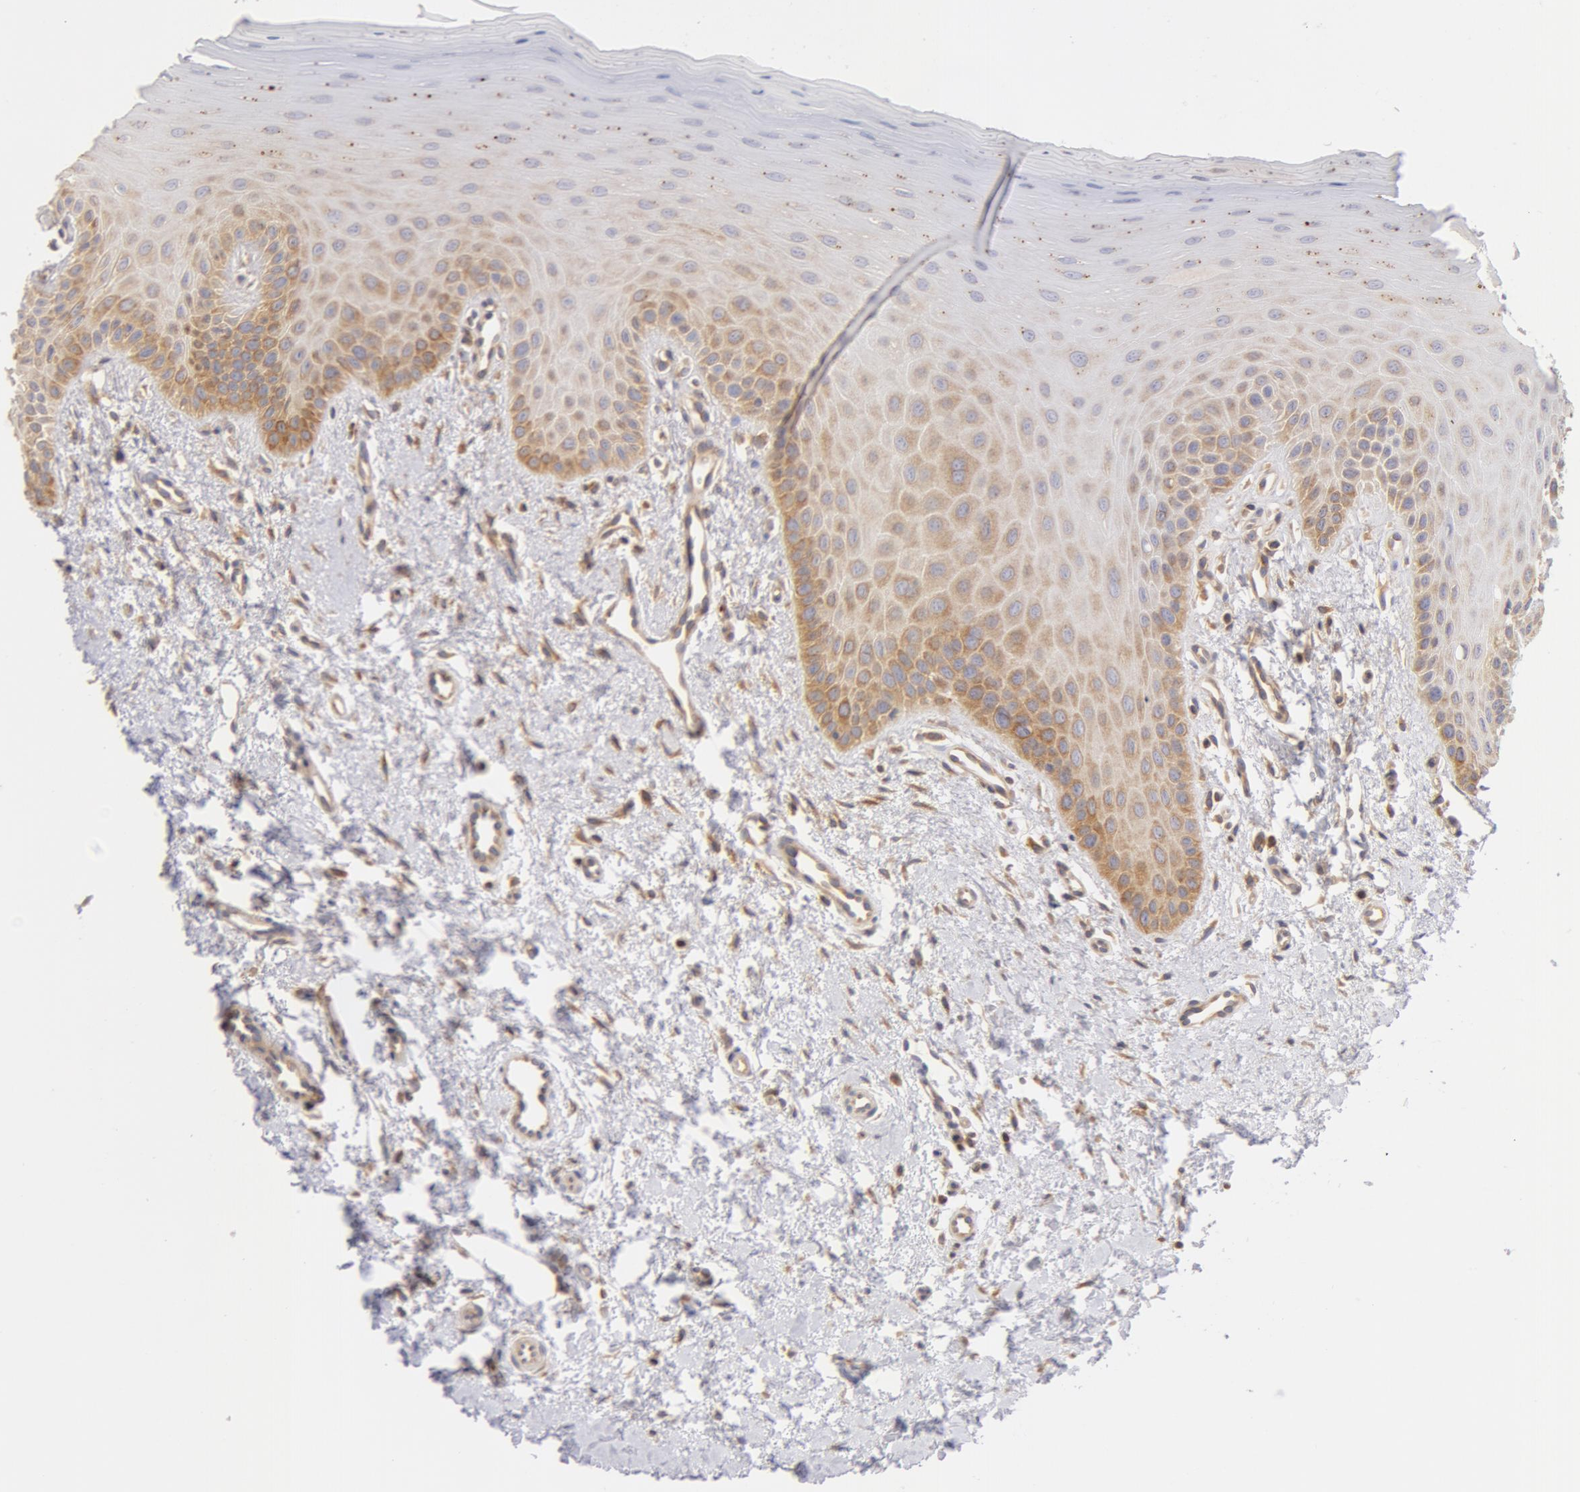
{"staining": {"intensity": "moderate", "quantity": "25%-75%", "location": "cytoplasmic/membranous"}, "tissue": "oral mucosa", "cell_type": "Squamous epithelial cells", "image_type": "normal", "snomed": [{"axis": "morphology", "description": "Normal tissue, NOS"}, {"axis": "topography", "description": "Oral tissue"}], "caption": "The immunohistochemical stain highlights moderate cytoplasmic/membranous staining in squamous epithelial cells of unremarkable oral mucosa. (brown staining indicates protein expression, while blue staining denotes nuclei).", "gene": "DDX3X", "patient": {"sex": "female", "age": 23}}